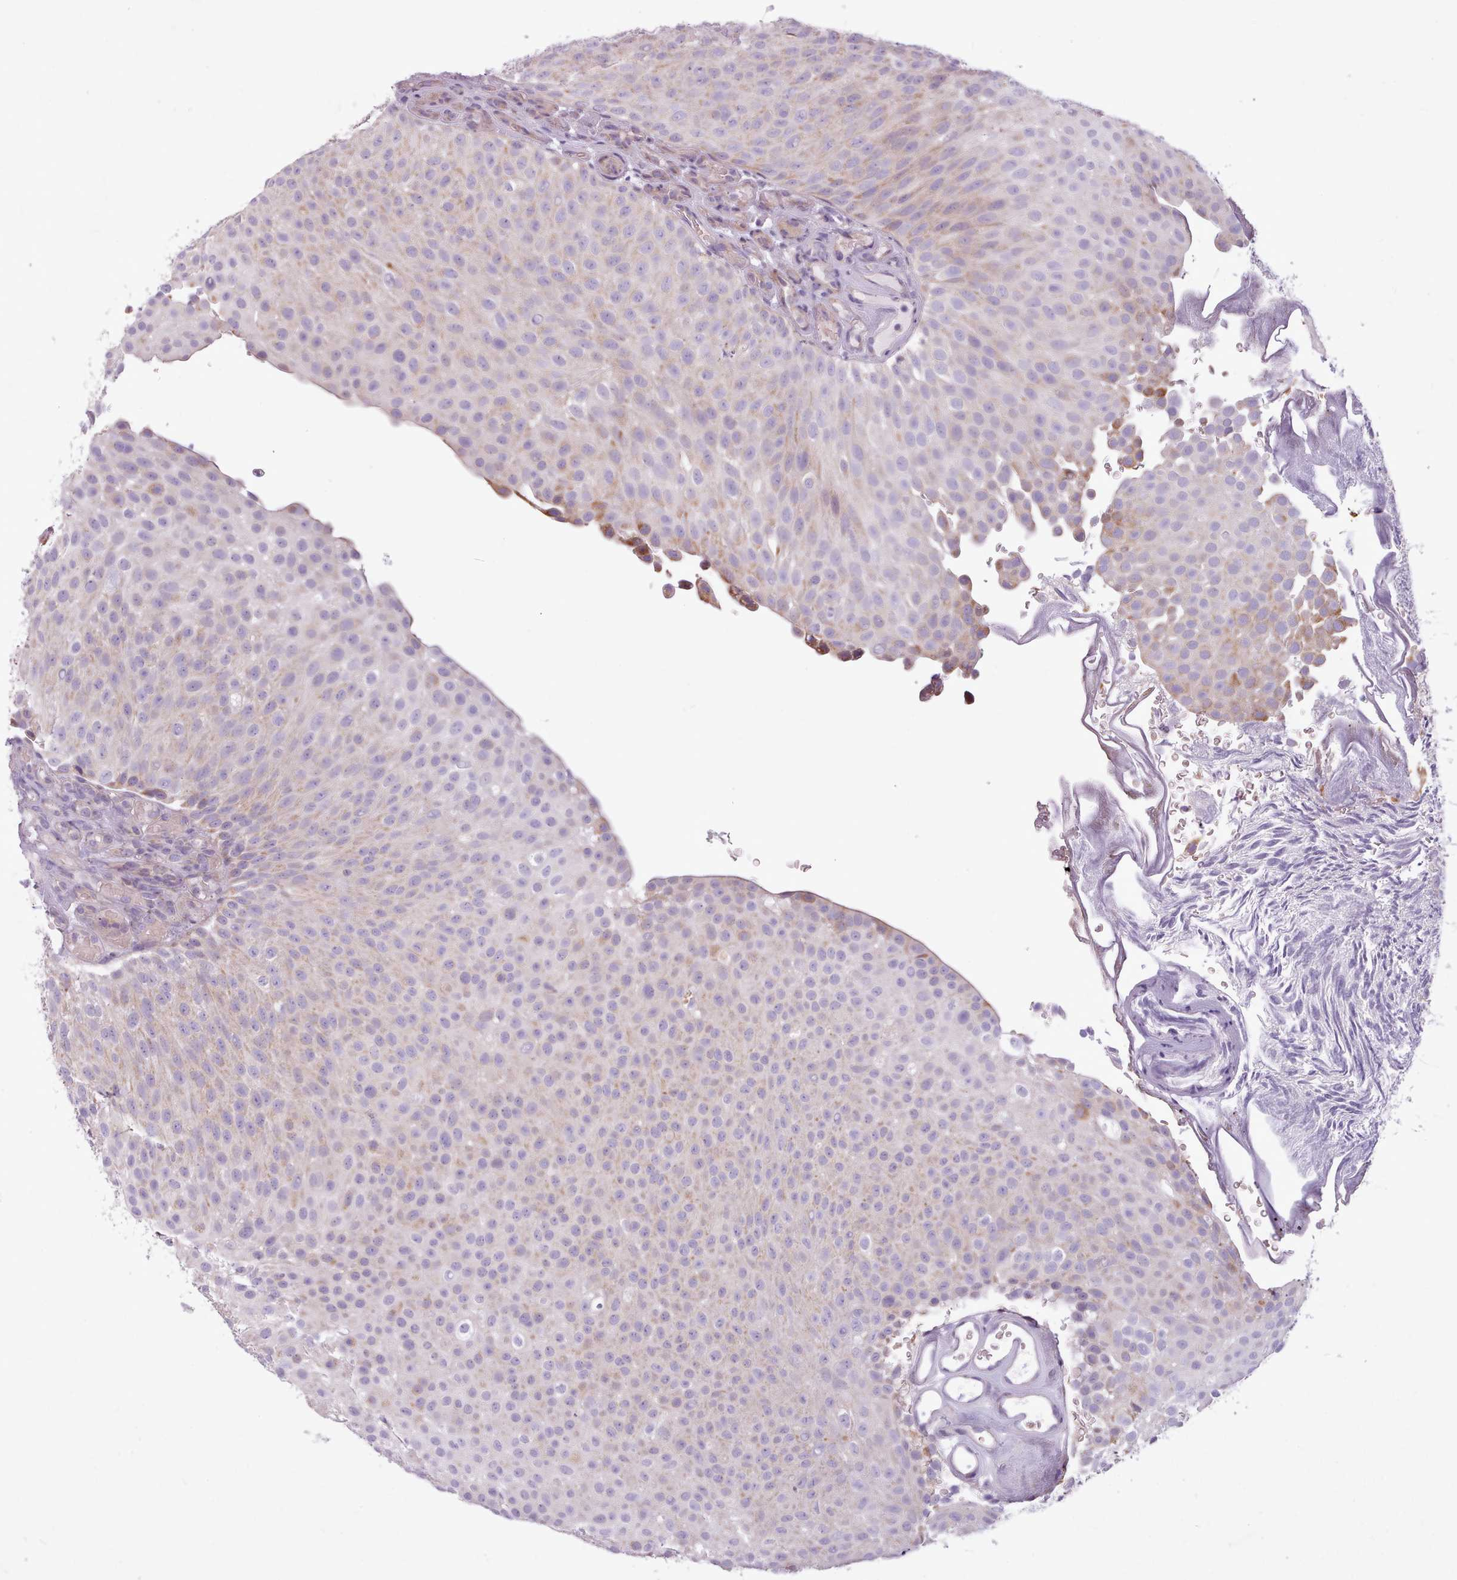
{"staining": {"intensity": "moderate", "quantity": "25%-75%", "location": "cytoplasmic/membranous"}, "tissue": "urothelial cancer", "cell_type": "Tumor cells", "image_type": "cancer", "snomed": [{"axis": "morphology", "description": "Urothelial carcinoma, Low grade"}, {"axis": "topography", "description": "Urinary bladder"}], "caption": "IHC photomicrograph of neoplastic tissue: human low-grade urothelial carcinoma stained using IHC displays medium levels of moderate protein expression localized specifically in the cytoplasmic/membranous of tumor cells, appearing as a cytoplasmic/membranous brown color.", "gene": "AVL9", "patient": {"sex": "male", "age": 78}}